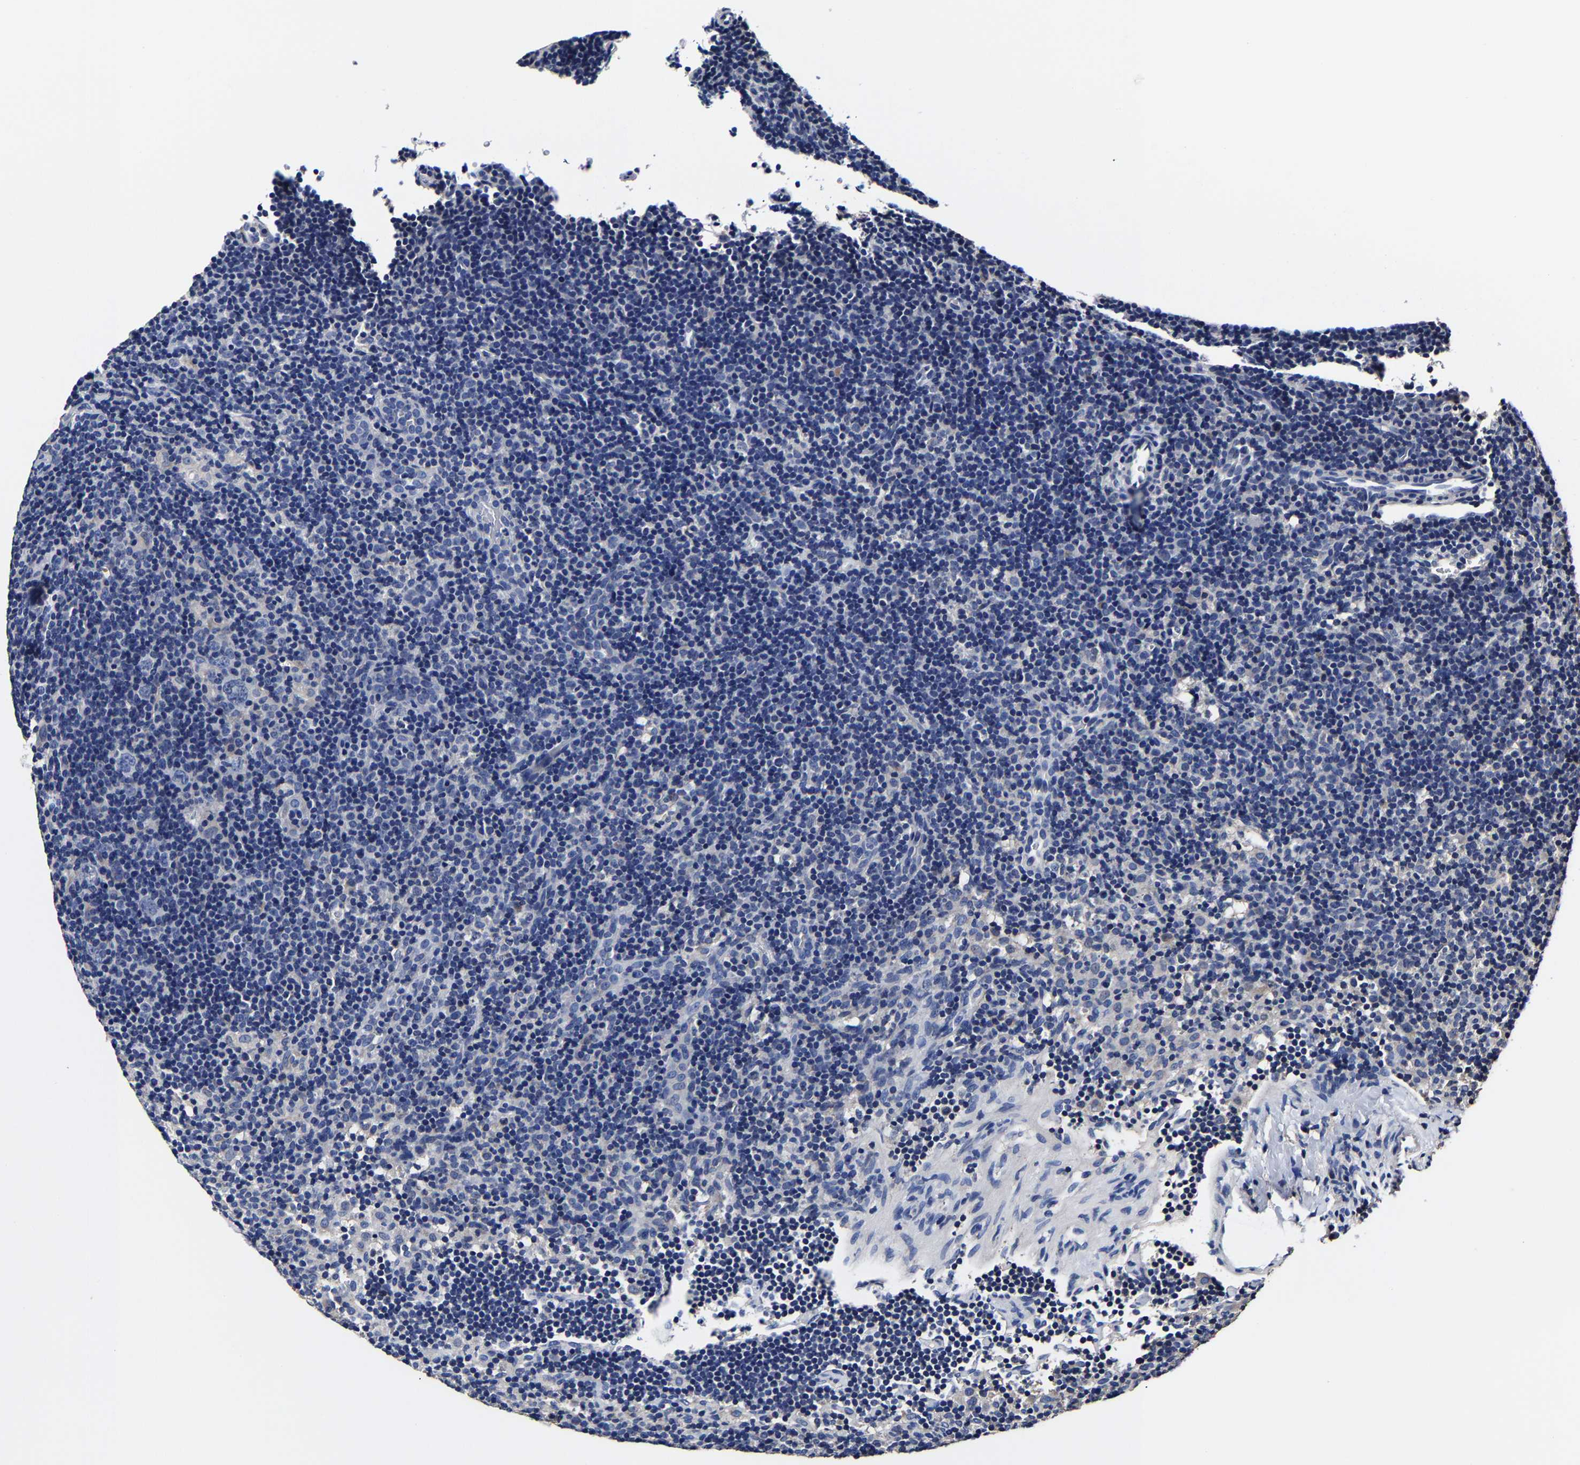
{"staining": {"intensity": "negative", "quantity": "none", "location": "none"}, "tissue": "lymphoma", "cell_type": "Tumor cells", "image_type": "cancer", "snomed": [{"axis": "morphology", "description": "Hodgkin's disease, NOS"}, {"axis": "topography", "description": "Lymph node"}], "caption": "A high-resolution micrograph shows IHC staining of Hodgkin's disease, which exhibits no significant expression in tumor cells.", "gene": "AKAP4", "patient": {"sex": "female", "age": 57}}